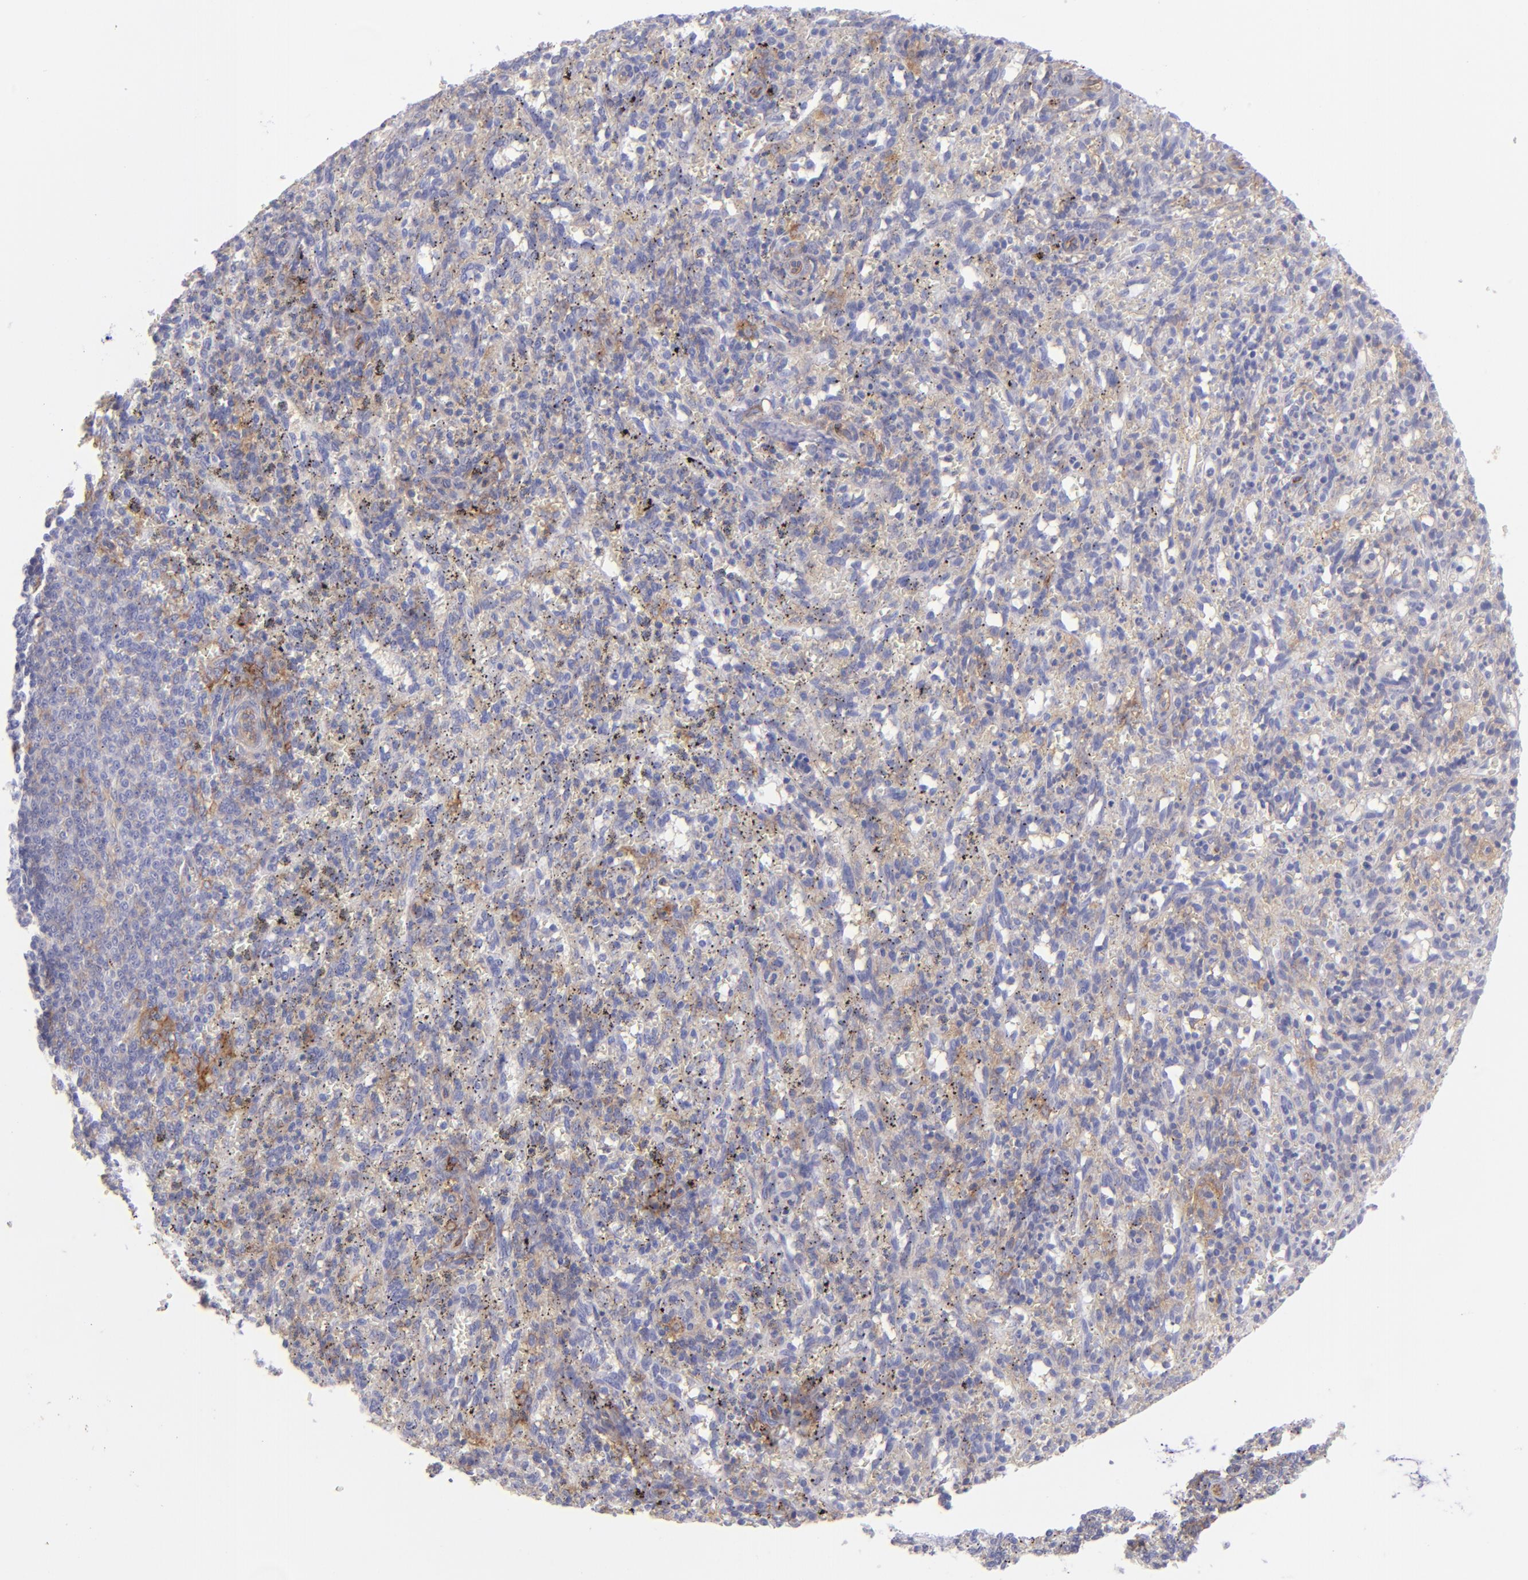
{"staining": {"intensity": "moderate", "quantity": "<25%", "location": "cytoplasmic/membranous"}, "tissue": "spleen", "cell_type": "Cells in red pulp", "image_type": "normal", "snomed": [{"axis": "morphology", "description": "Normal tissue, NOS"}, {"axis": "topography", "description": "Spleen"}], "caption": "Spleen stained with a brown dye displays moderate cytoplasmic/membranous positive staining in approximately <25% of cells in red pulp.", "gene": "ENTPD1", "patient": {"sex": "female", "age": 10}}